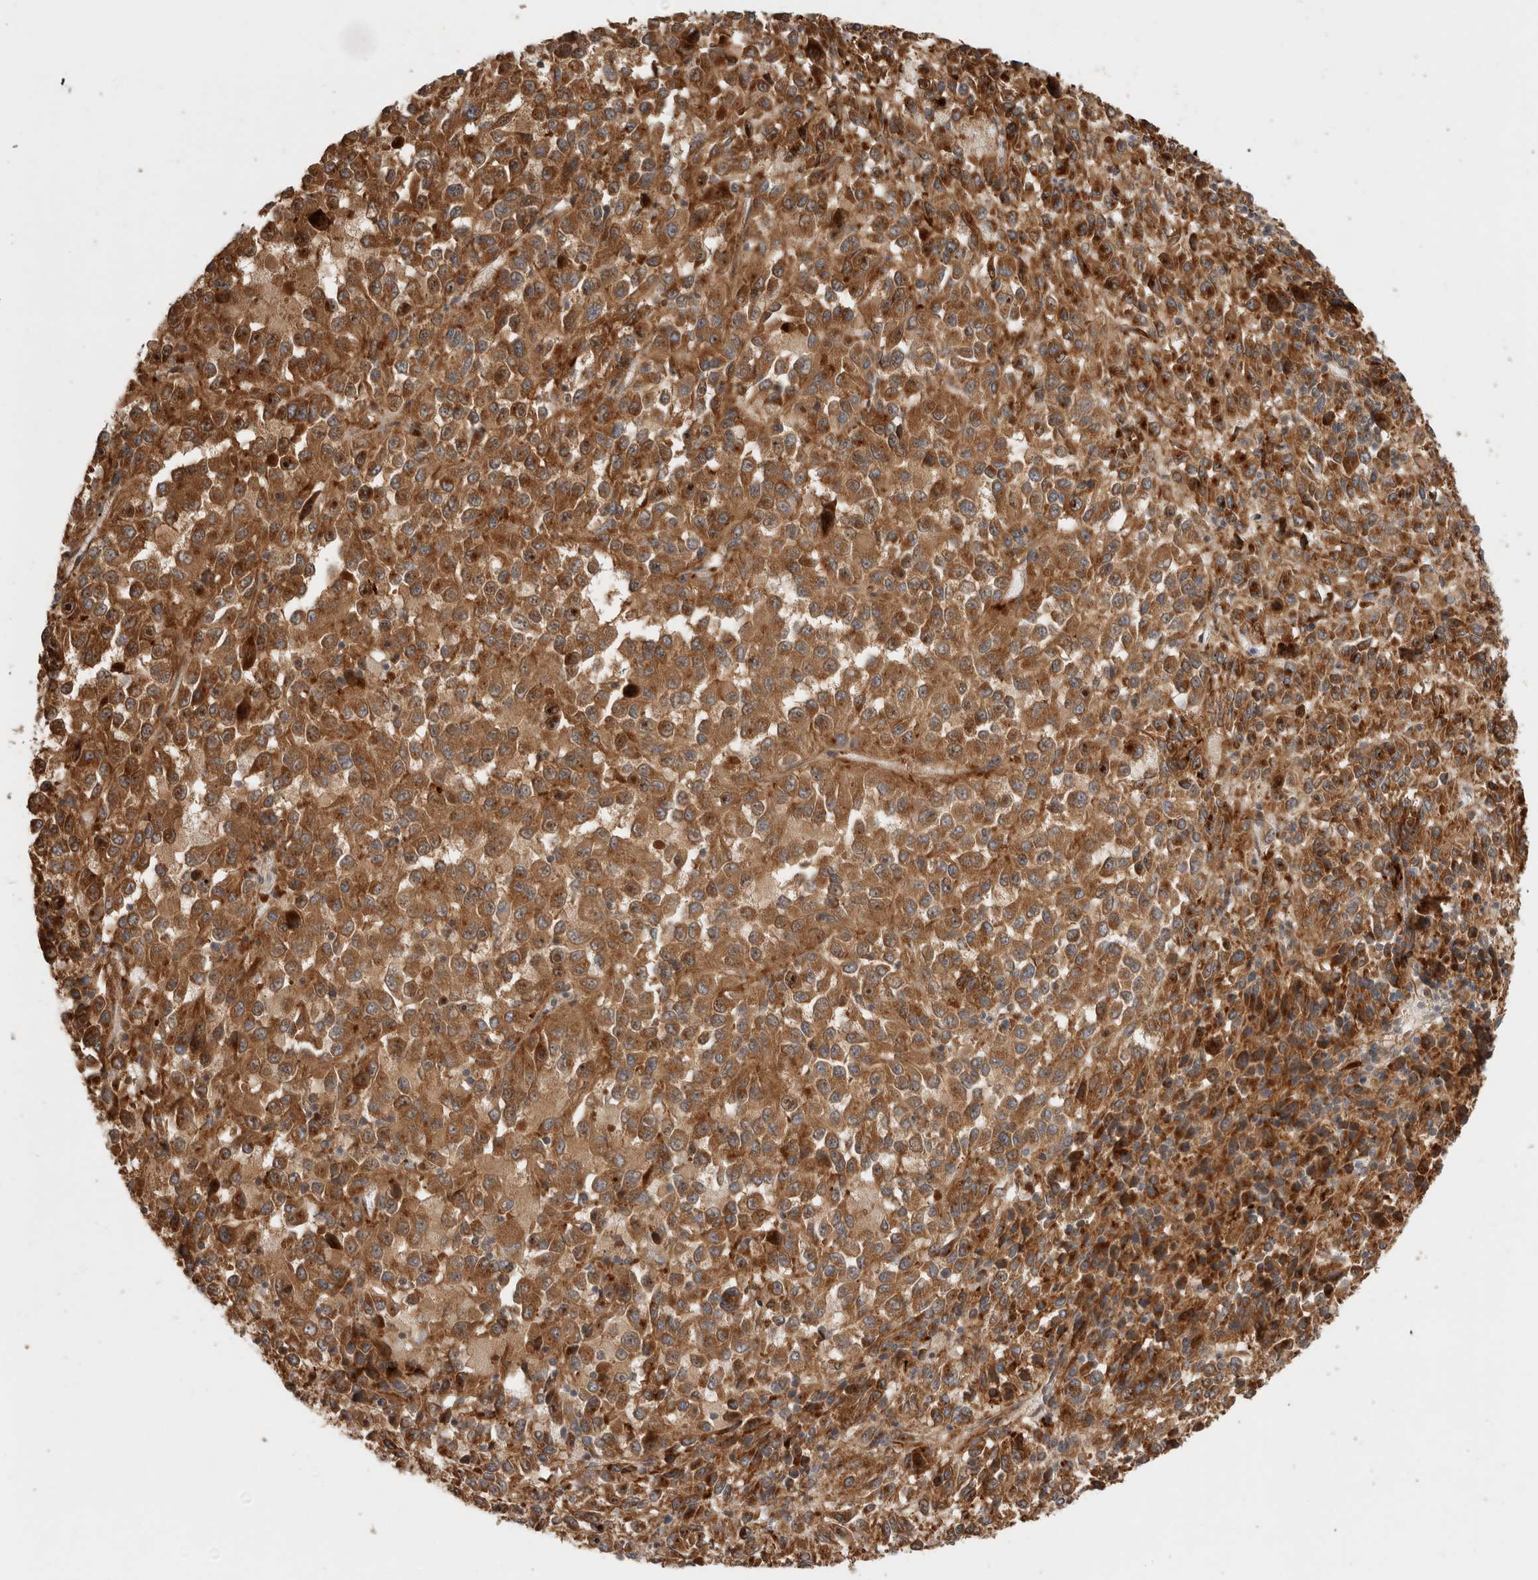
{"staining": {"intensity": "moderate", "quantity": ">75%", "location": "cytoplasmic/membranous"}, "tissue": "melanoma", "cell_type": "Tumor cells", "image_type": "cancer", "snomed": [{"axis": "morphology", "description": "Malignant melanoma, Metastatic site"}, {"axis": "topography", "description": "Lung"}], "caption": "An image of human malignant melanoma (metastatic site) stained for a protein shows moderate cytoplasmic/membranous brown staining in tumor cells. (brown staining indicates protein expression, while blue staining denotes nuclei).", "gene": "PCDHB15", "patient": {"sex": "male", "age": 64}}